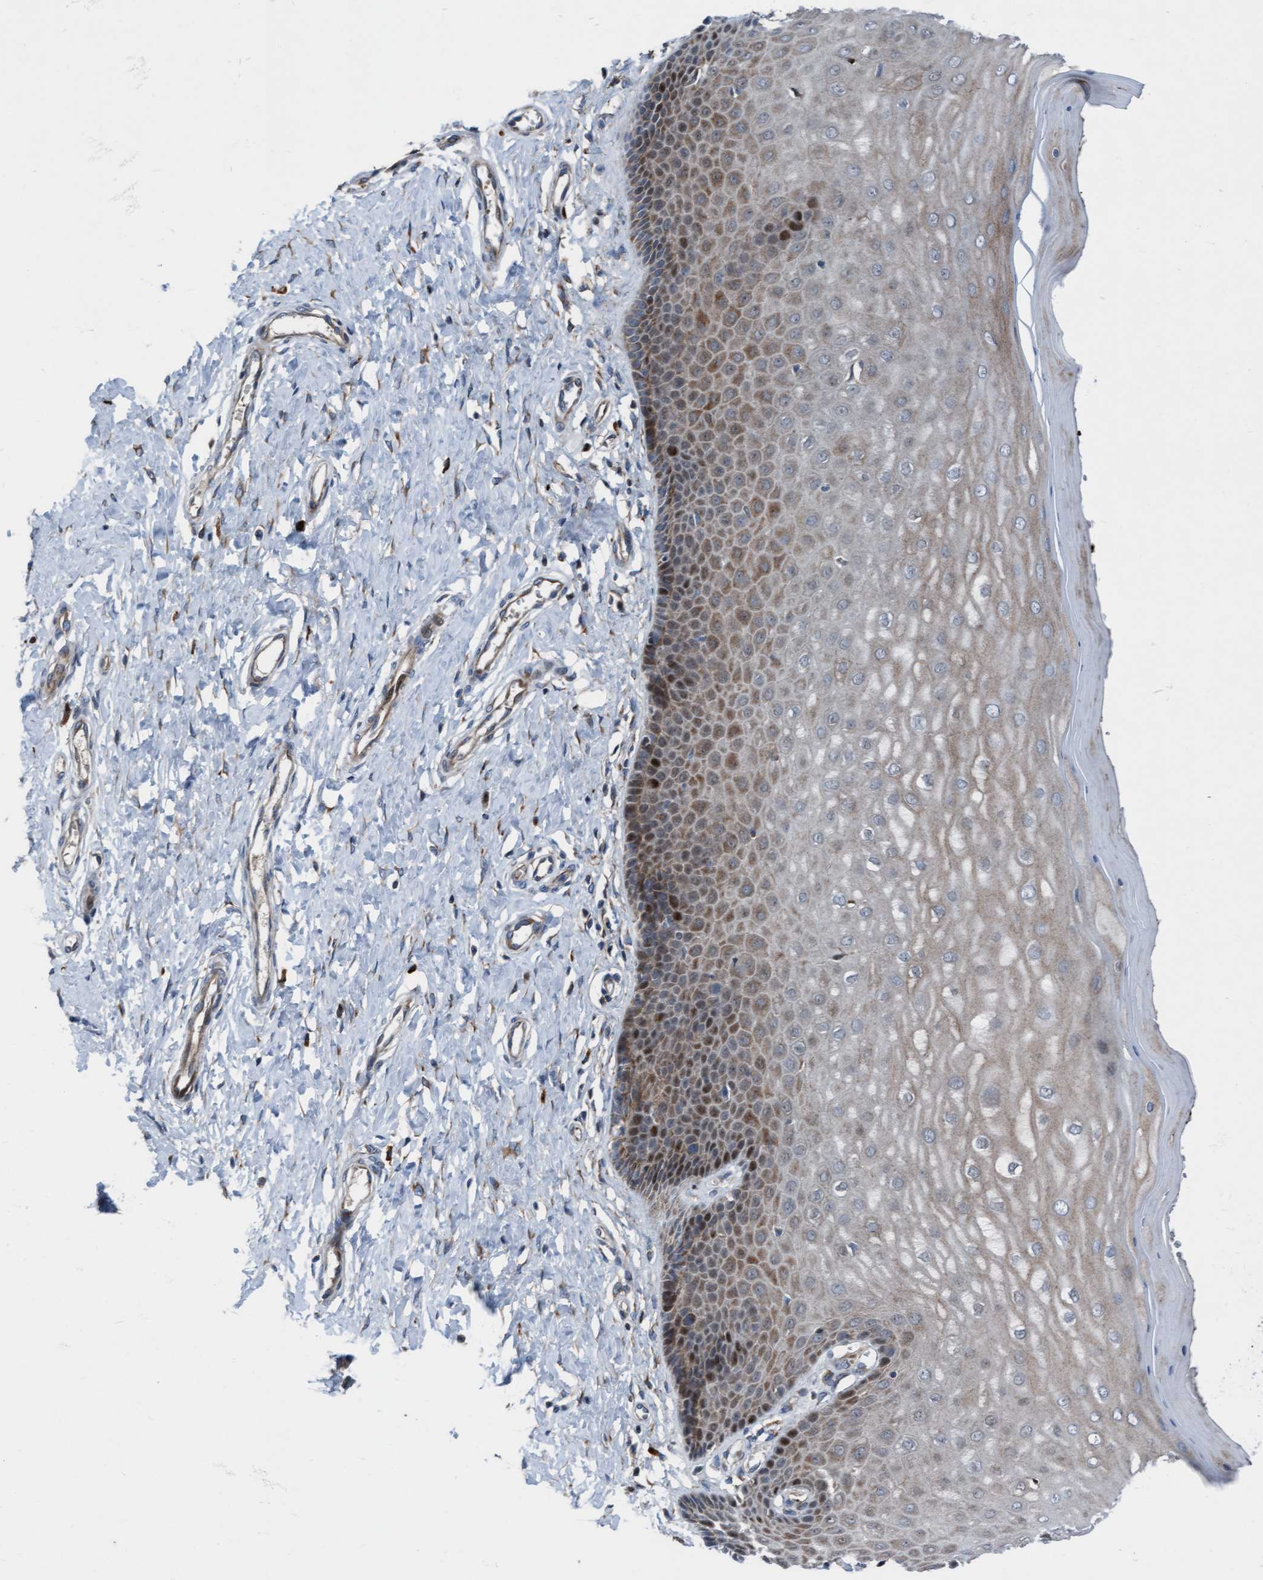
{"staining": {"intensity": "moderate", "quantity": ">75%", "location": "cytoplasmic/membranous,nuclear"}, "tissue": "cervix", "cell_type": "Glandular cells", "image_type": "normal", "snomed": [{"axis": "morphology", "description": "Normal tissue, NOS"}, {"axis": "topography", "description": "Cervix"}], "caption": "A medium amount of moderate cytoplasmic/membranous,nuclear expression is present in approximately >75% of glandular cells in unremarkable cervix. The staining was performed using DAB, with brown indicating positive protein expression. Nuclei are stained blue with hematoxylin.", "gene": "KLHL26", "patient": {"sex": "female", "age": 55}}